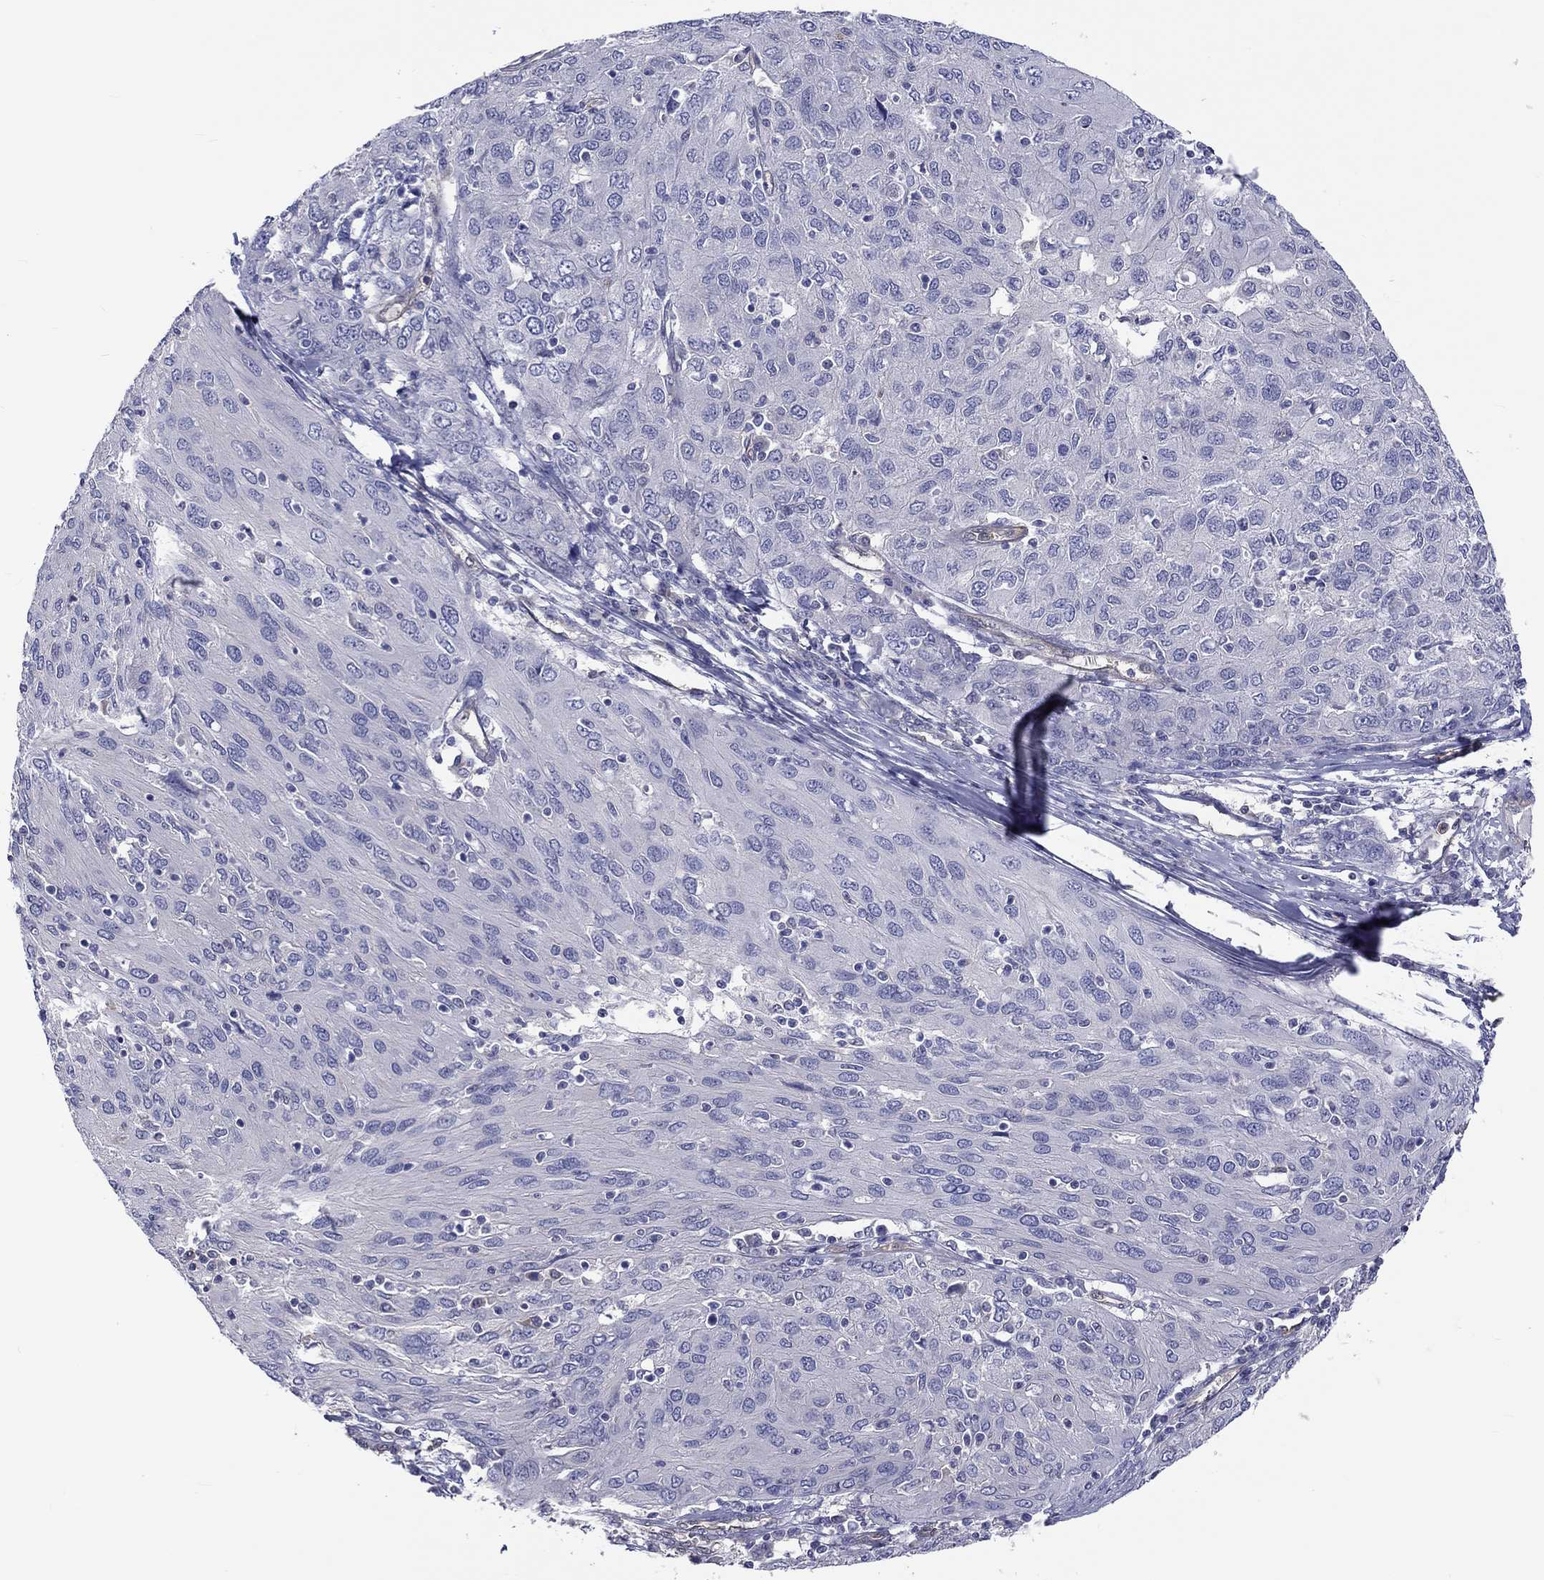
{"staining": {"intensity": "negative", "quantity": "none", "location": "none"}, "tissue": "ovarian cancer", "cell_type": "Tumor cells", "image_type": "cancer", "snomed": [{"axis": "morphology", "description": "Carcinoma, endometroid"}, {"axis": "topography", "description": "Ovary"}], "caption": "This micrograph is of ovarian cancer stained with immunohistochemistry to label a protein in brown with the nuclei are counter-stained blue. There is no expression in tumor cells.", "gene": "ABCG4", "patient": {"sex": "female", "age": 50}}